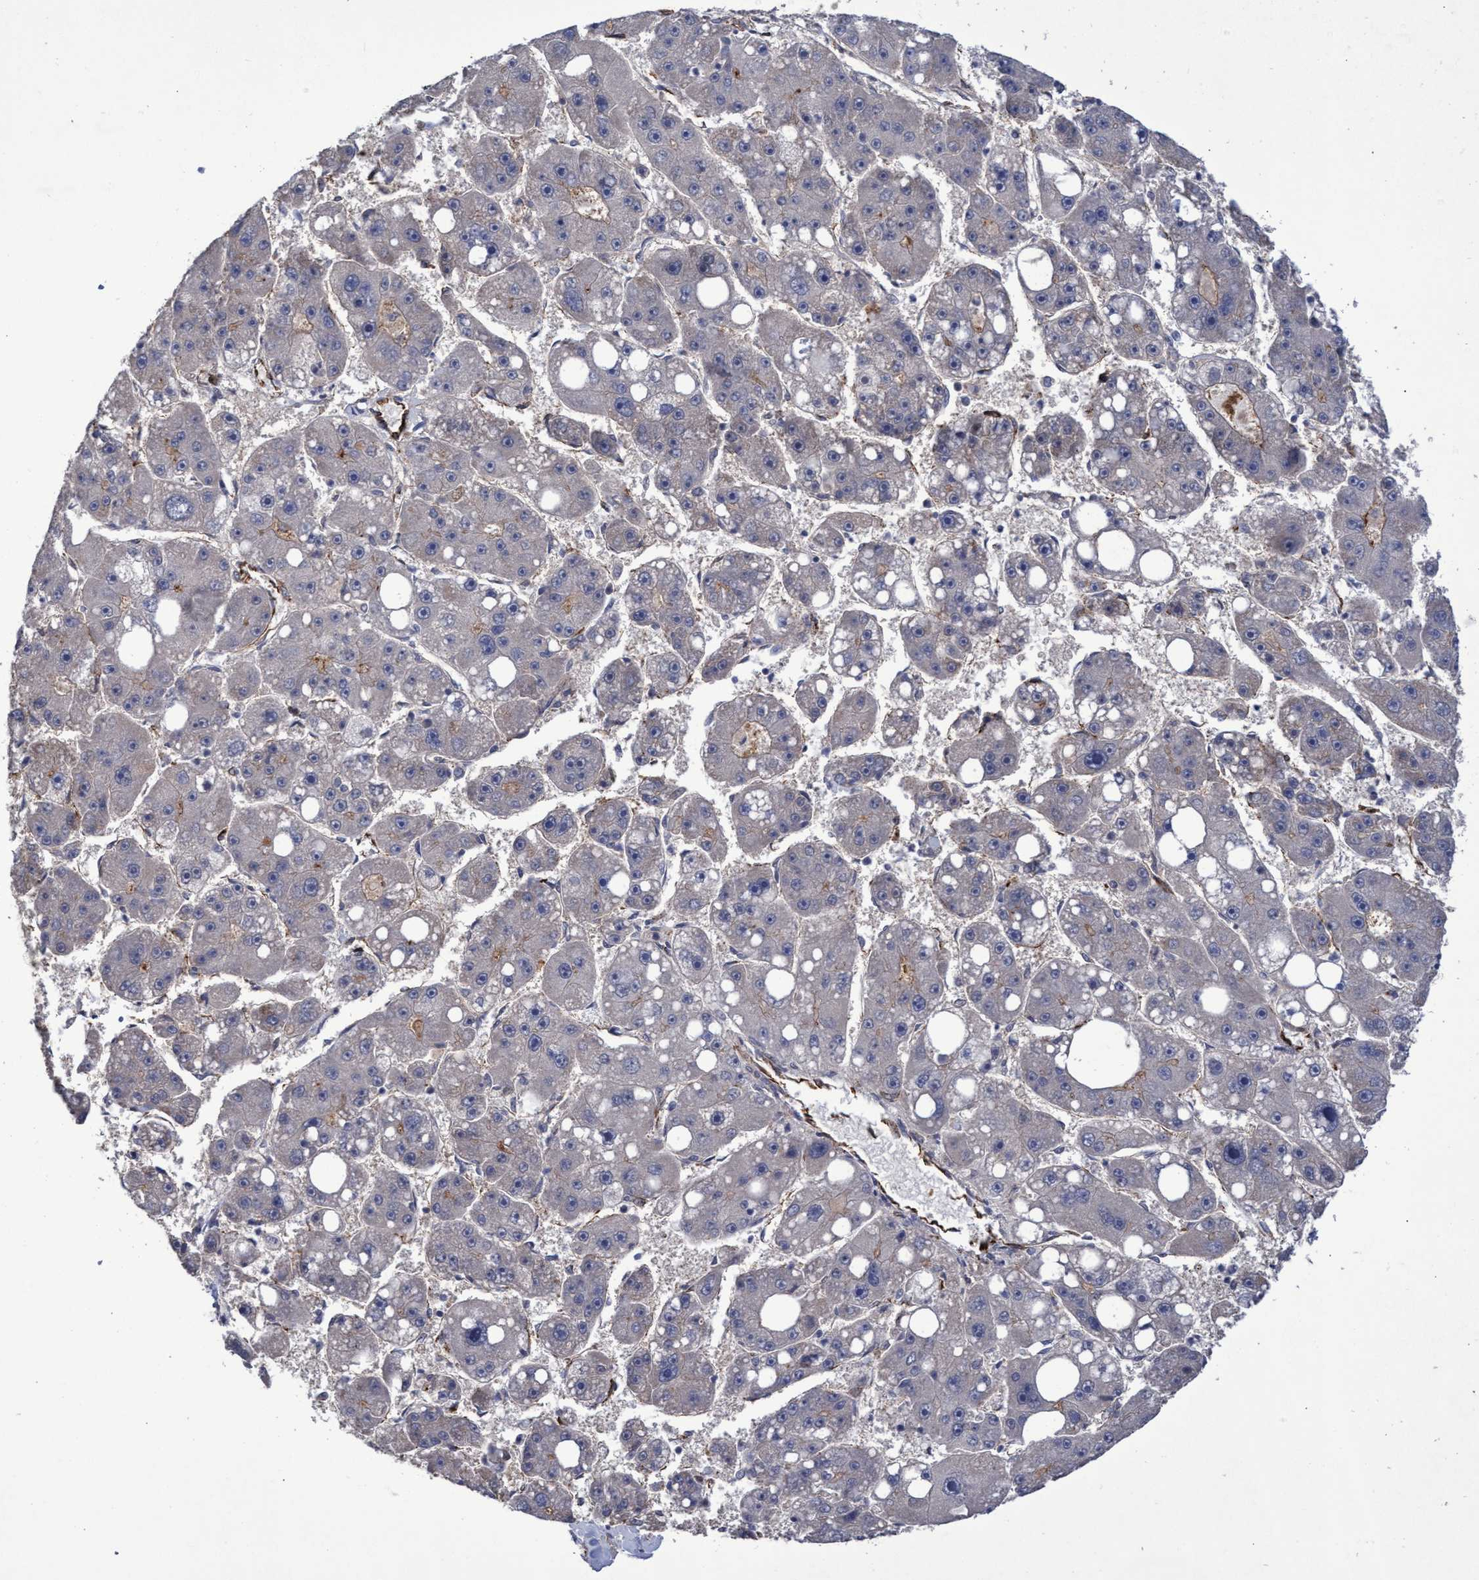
{"staining": {"intensity": "negative", "quantity": "none", "location": "none"}, "tissue": "liver cancer", "cell_type": "Tumor cells", "image_type": "cancer", "snomed": [{"axis": "morphology", "description": "Carcinoma, Hepatocellular, NOS"}, {"axis": "topography", "description": "Liver"}], "caption": "High power microscopy histopathology image of an immunohistochemistry photomicrograph of liver cancer (hepatocellular carcinoma), revealing no significant staining in tumor cells.", "gene": "ZNF750", "patient": {"sex": "female", "age": 61}}